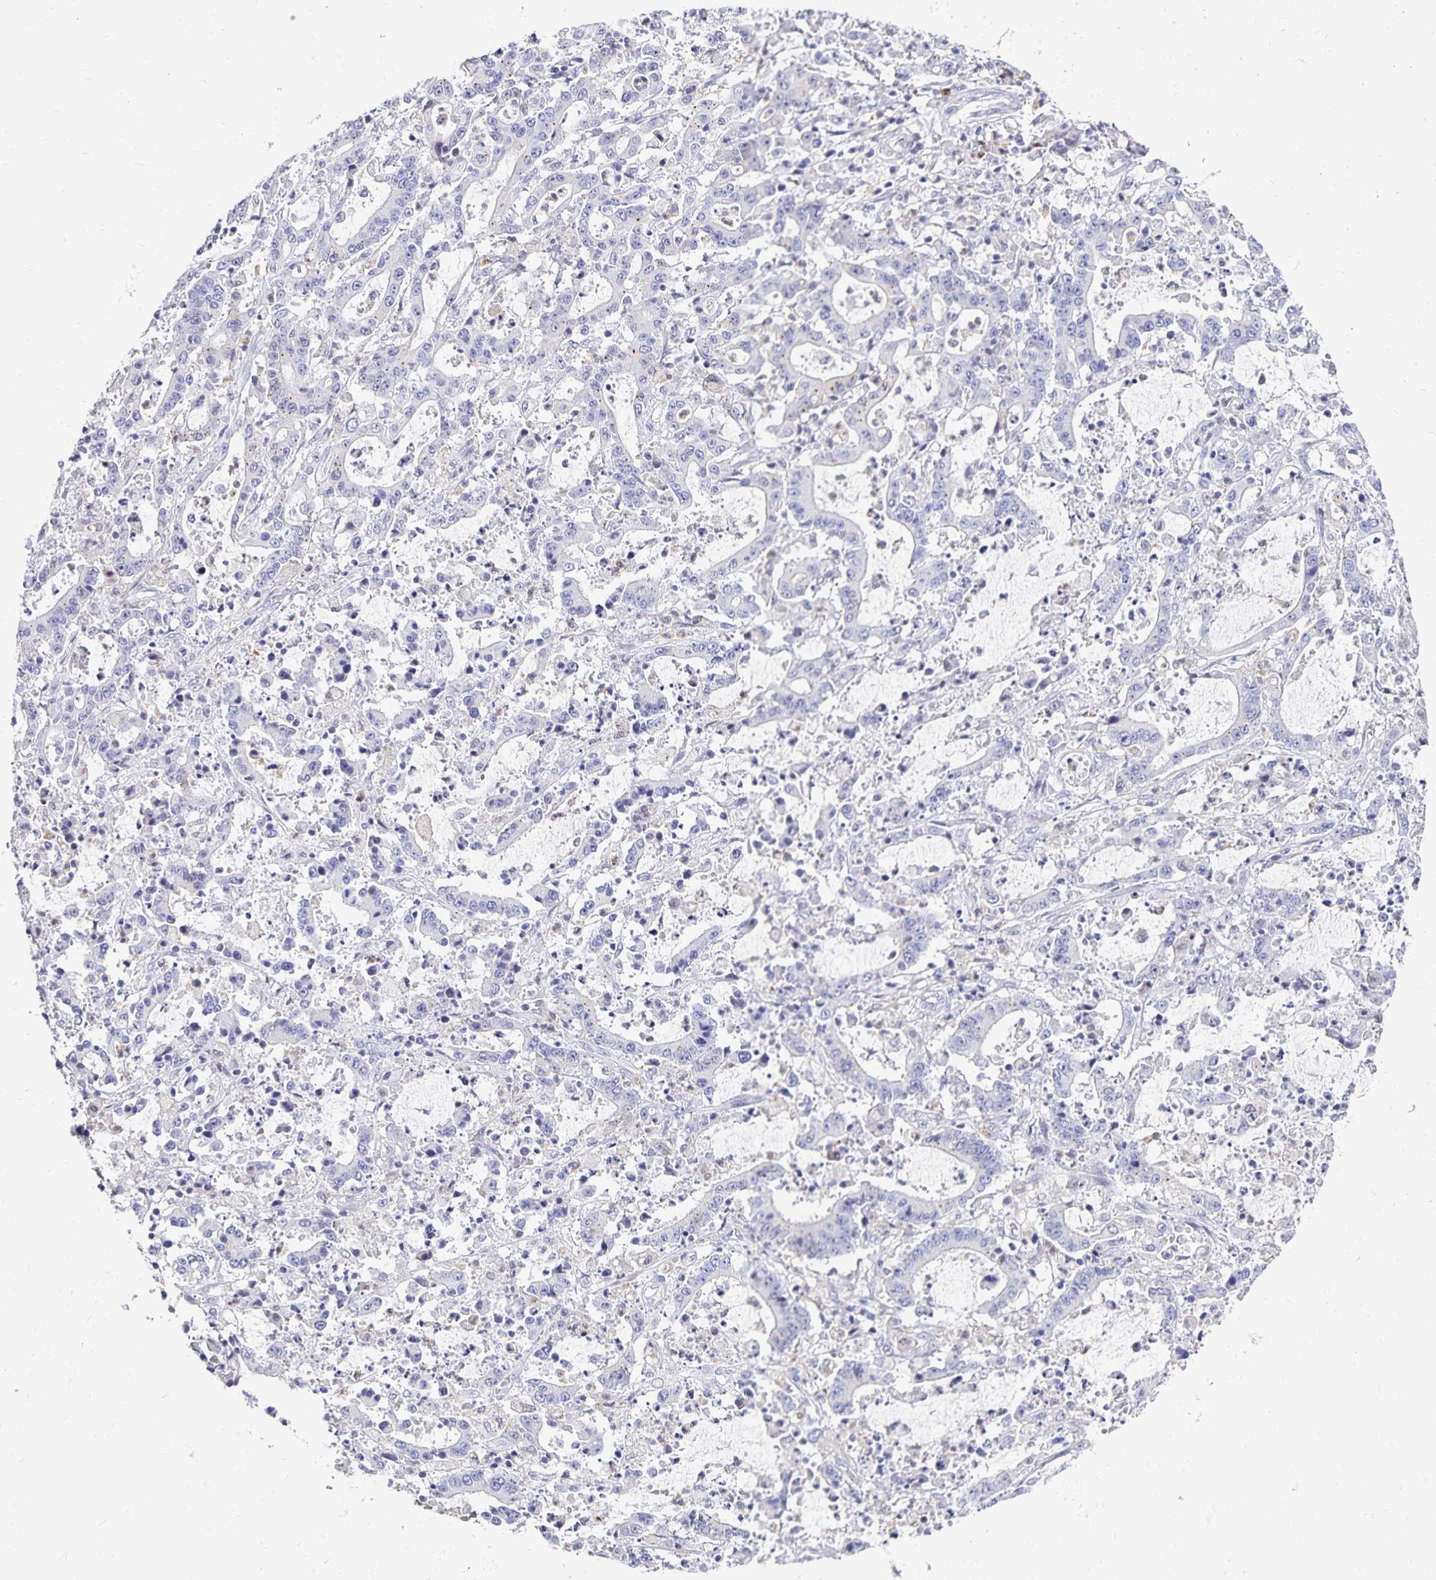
{"staining": {"intensity": "negative", "quantity": "none", "location": "none"}, "tissue": "stomach cancer", "cell_type": "Tumor cells", "image_type": "cancer", "snomed": [{"axis": "morphology", "description": "Adenocarcinoma, NOS"}, {"axis": "topography", "description": "Stomach, upper"}], "caption": "This micrograph is of stomach cancer stained with immunohistochemistry to label a protein in brown with the nuclei are counter-stained blue. There is no positivity in tumor cells.", "gene": "PAX5", "patient": {"sex": "male", "age": 68}}